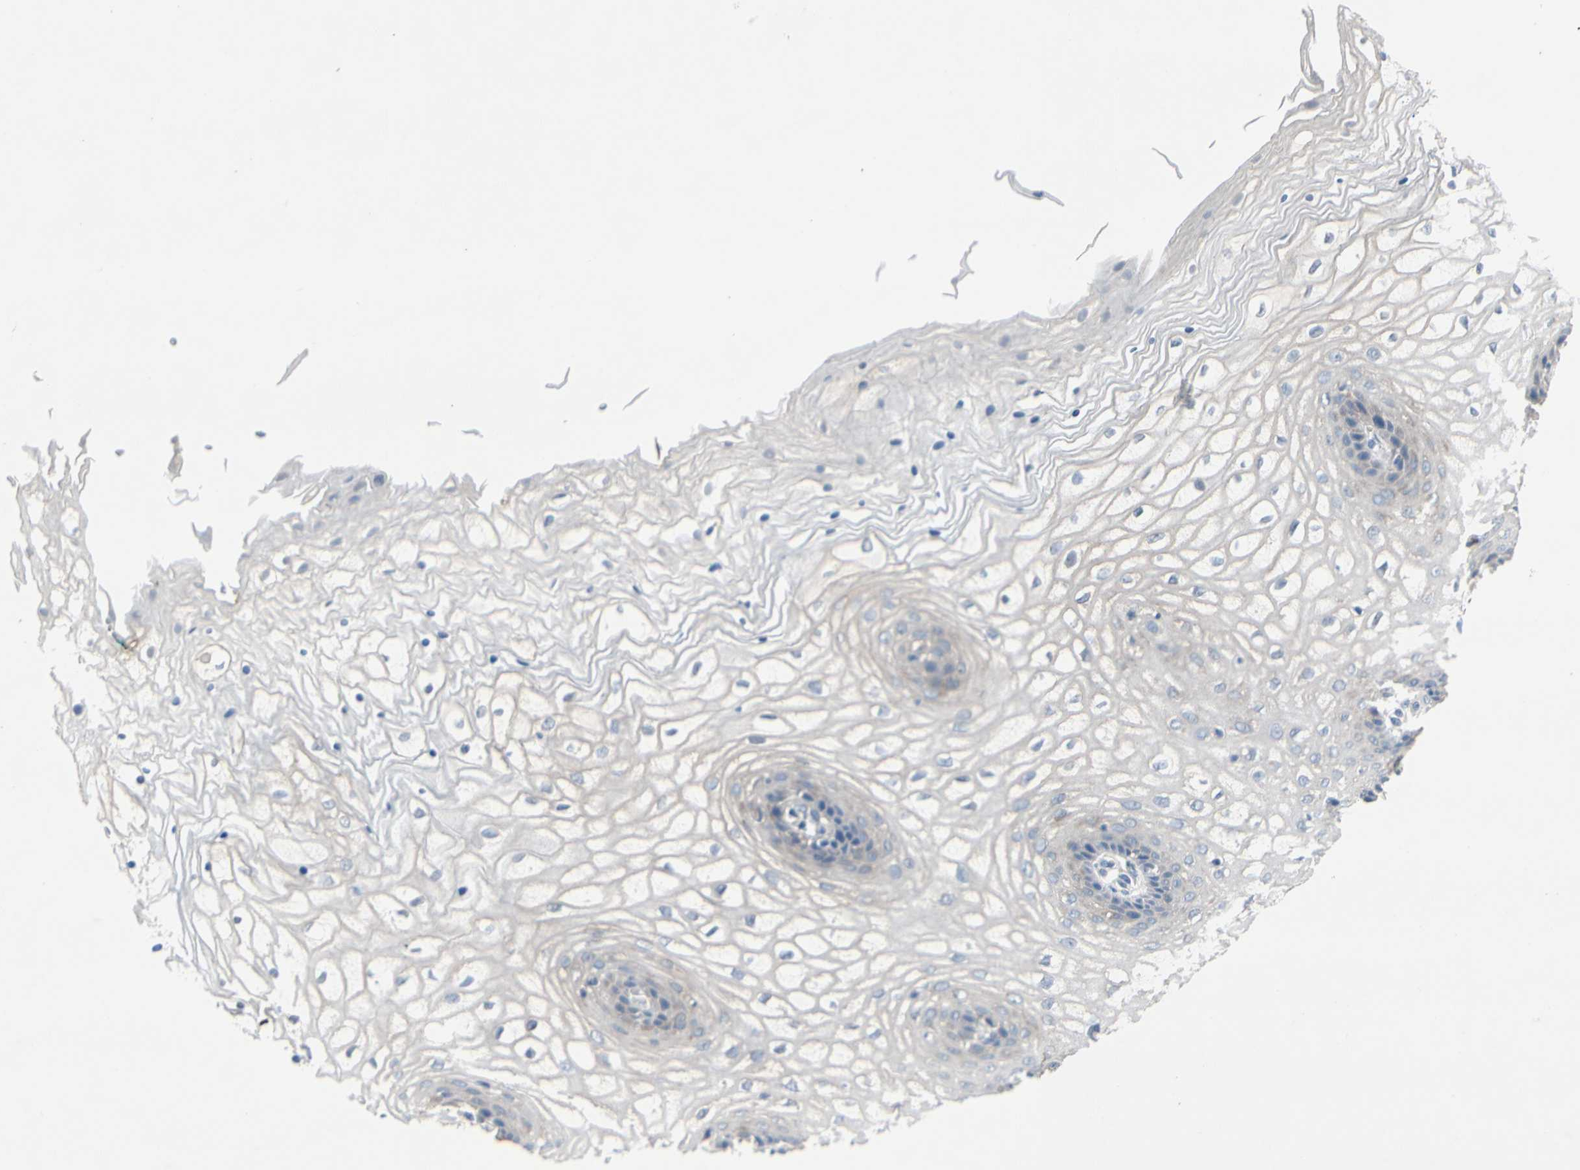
{"staining": {"intensity": "negative", "quantity": "none", "location": "none"}, "tissue": "vagina", "cell_type": "Squamous epithelial cells", "image_type": "normal", "snomed": [{"axis": "morphology", "description": "Normal tissue, NOS"}, {"axis": "topography", "description": "Vagina"}], "caption": "Protein analysis of unremarkable vagina exhibits no significant staining in squamous epithelial cells. The staining was performed using DAB (3,3'-diaminobenzidine) to visualize the protein expression in brown, while the nuclei were stained in blue with hematoxylin (Magnification: 20x).", "gene": "MAP2", "patient": {"sex": "female", "age": 34}}